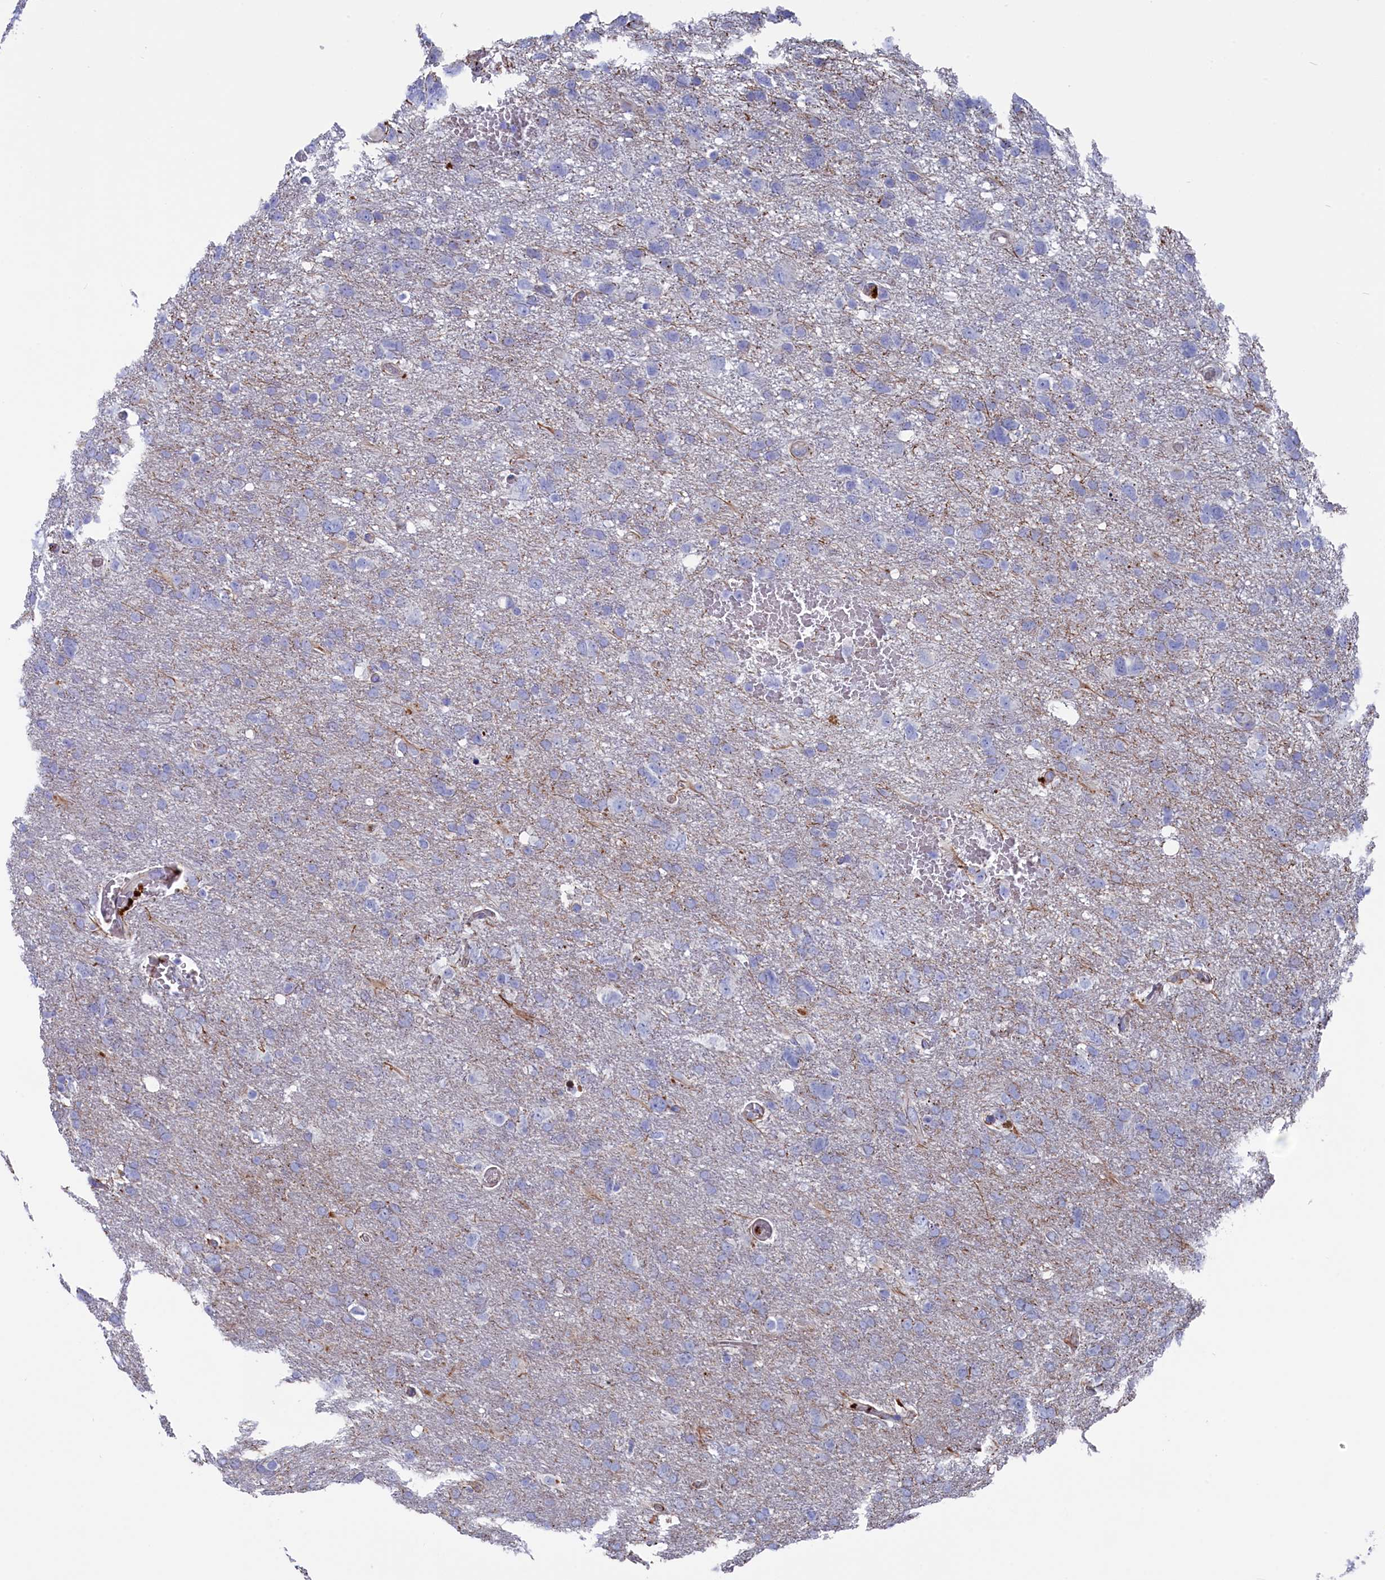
{"staining": {"intensity": "negative", "quantity": "none", "location": "none"}, "tissue": "glioma", "cell_type": "Tumor cells", "image_type": "cancer", "snomed": [{"axis": "morphology", "description": "Glioma, malignant, High grade"}, {"axis": "topography", "description": "Brain"}], "caption": "Tumor cells are negative for protein expression in human malignant glioma (high-grade).", "gene": "NUDT7", "patient": {"sex": "male", "age": 61}}